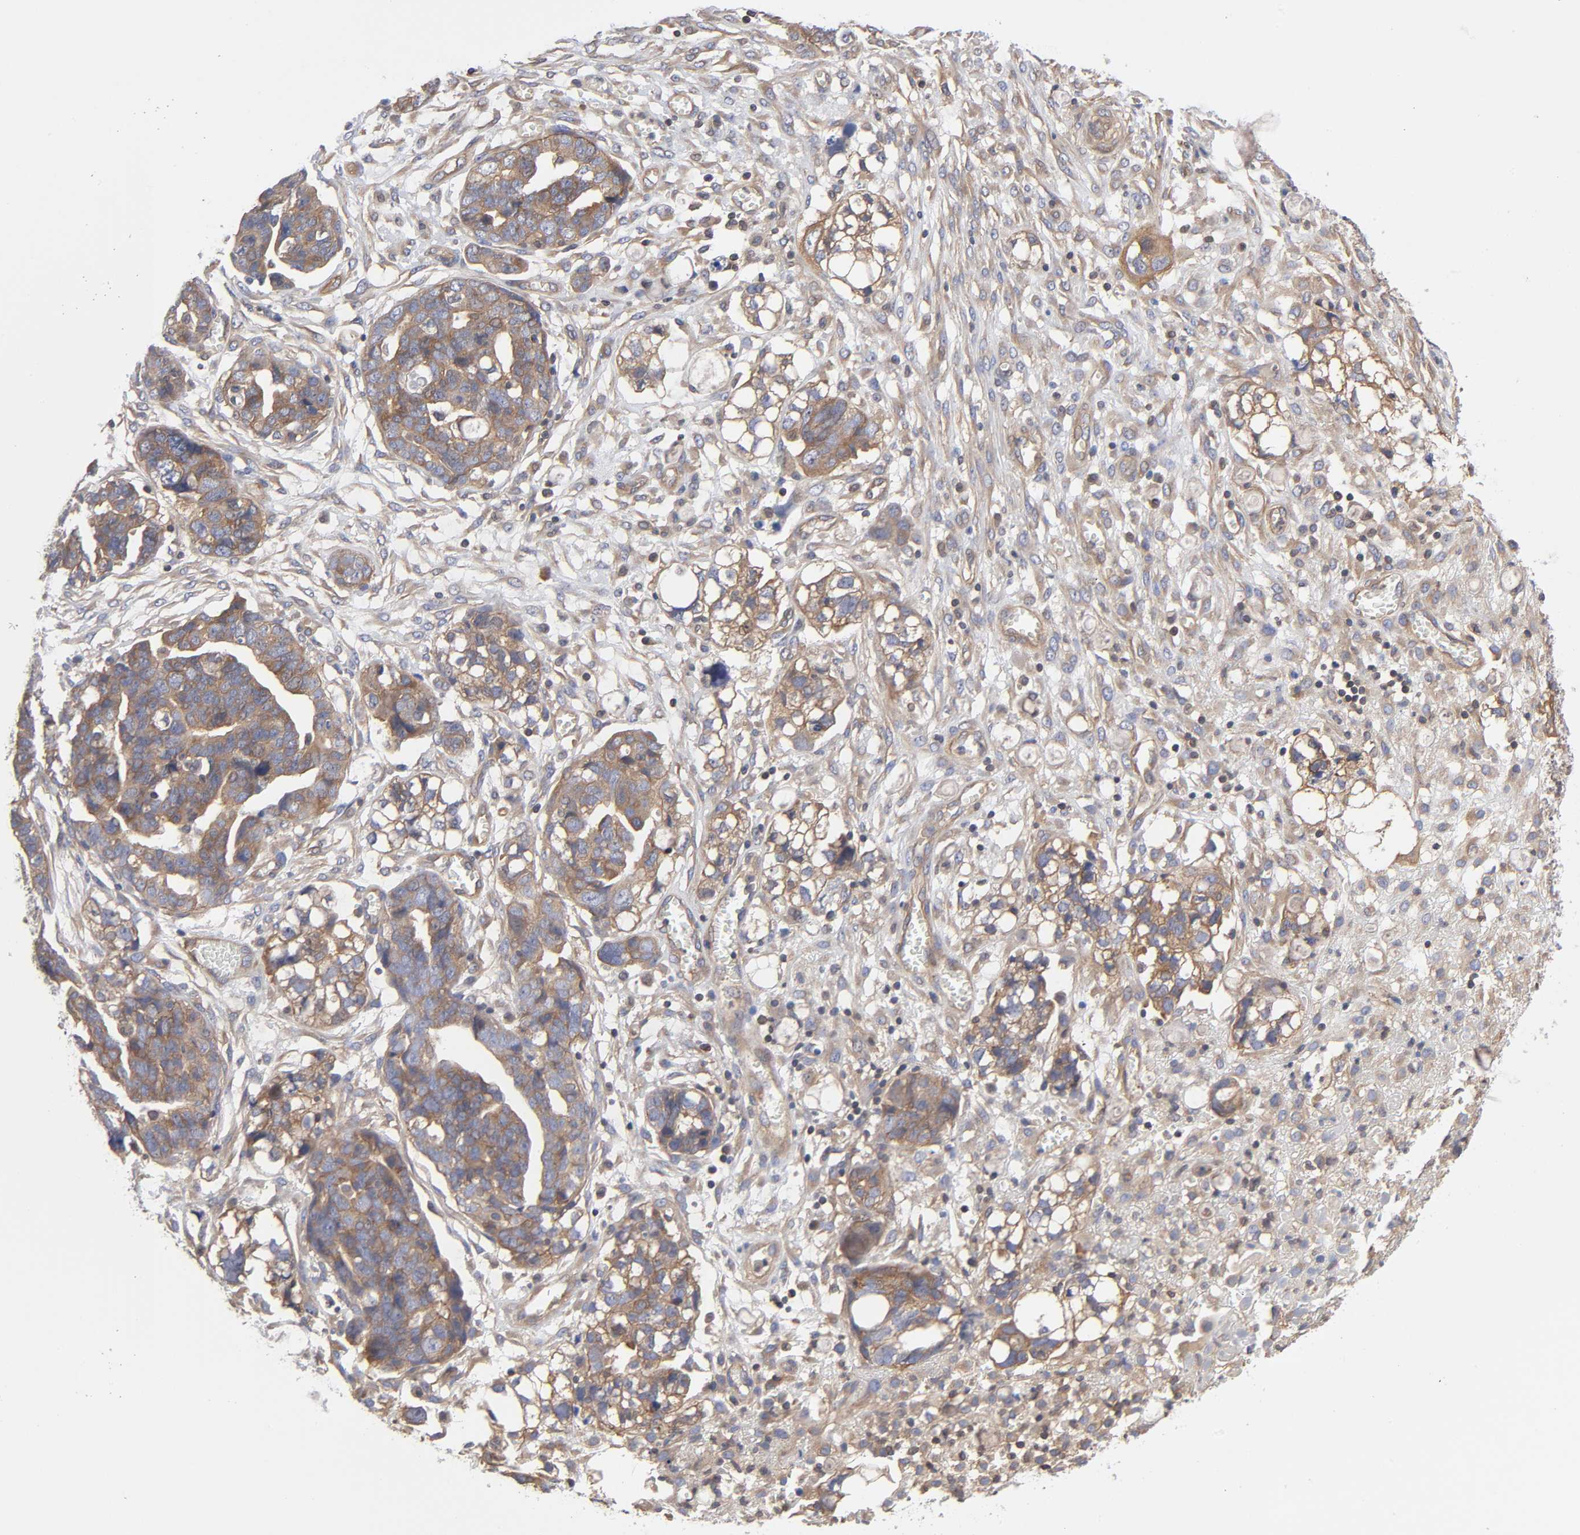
{"staining": {"intensity": "moderate", "quantity": ">75%", "location": "cytoplasmic/membranous"}, "tissue": "ovarian cancer", "cell_type": "Tumor cells", "image_type": "cancer", "snomed": [{"axis": "morphology", "description": "Normal tissue, NOS"}, {"axis": "morphology", "description": "Cystadenocarcinoma, serous, NOS"}, {"axis": "topography", "description": "Fallopian tube"}, {"axis": "topography", "description": "Ovary"}], "caption": "Immunohistochemistry micrograph of ovarian cancer stained for a protein (brown), which reveals medium levels of moderate cytoplasmic/membranous expression in approximately >75% of tumor cells.", "gene": "STRN3", "patient": {"sex": "female", "age": 56}}